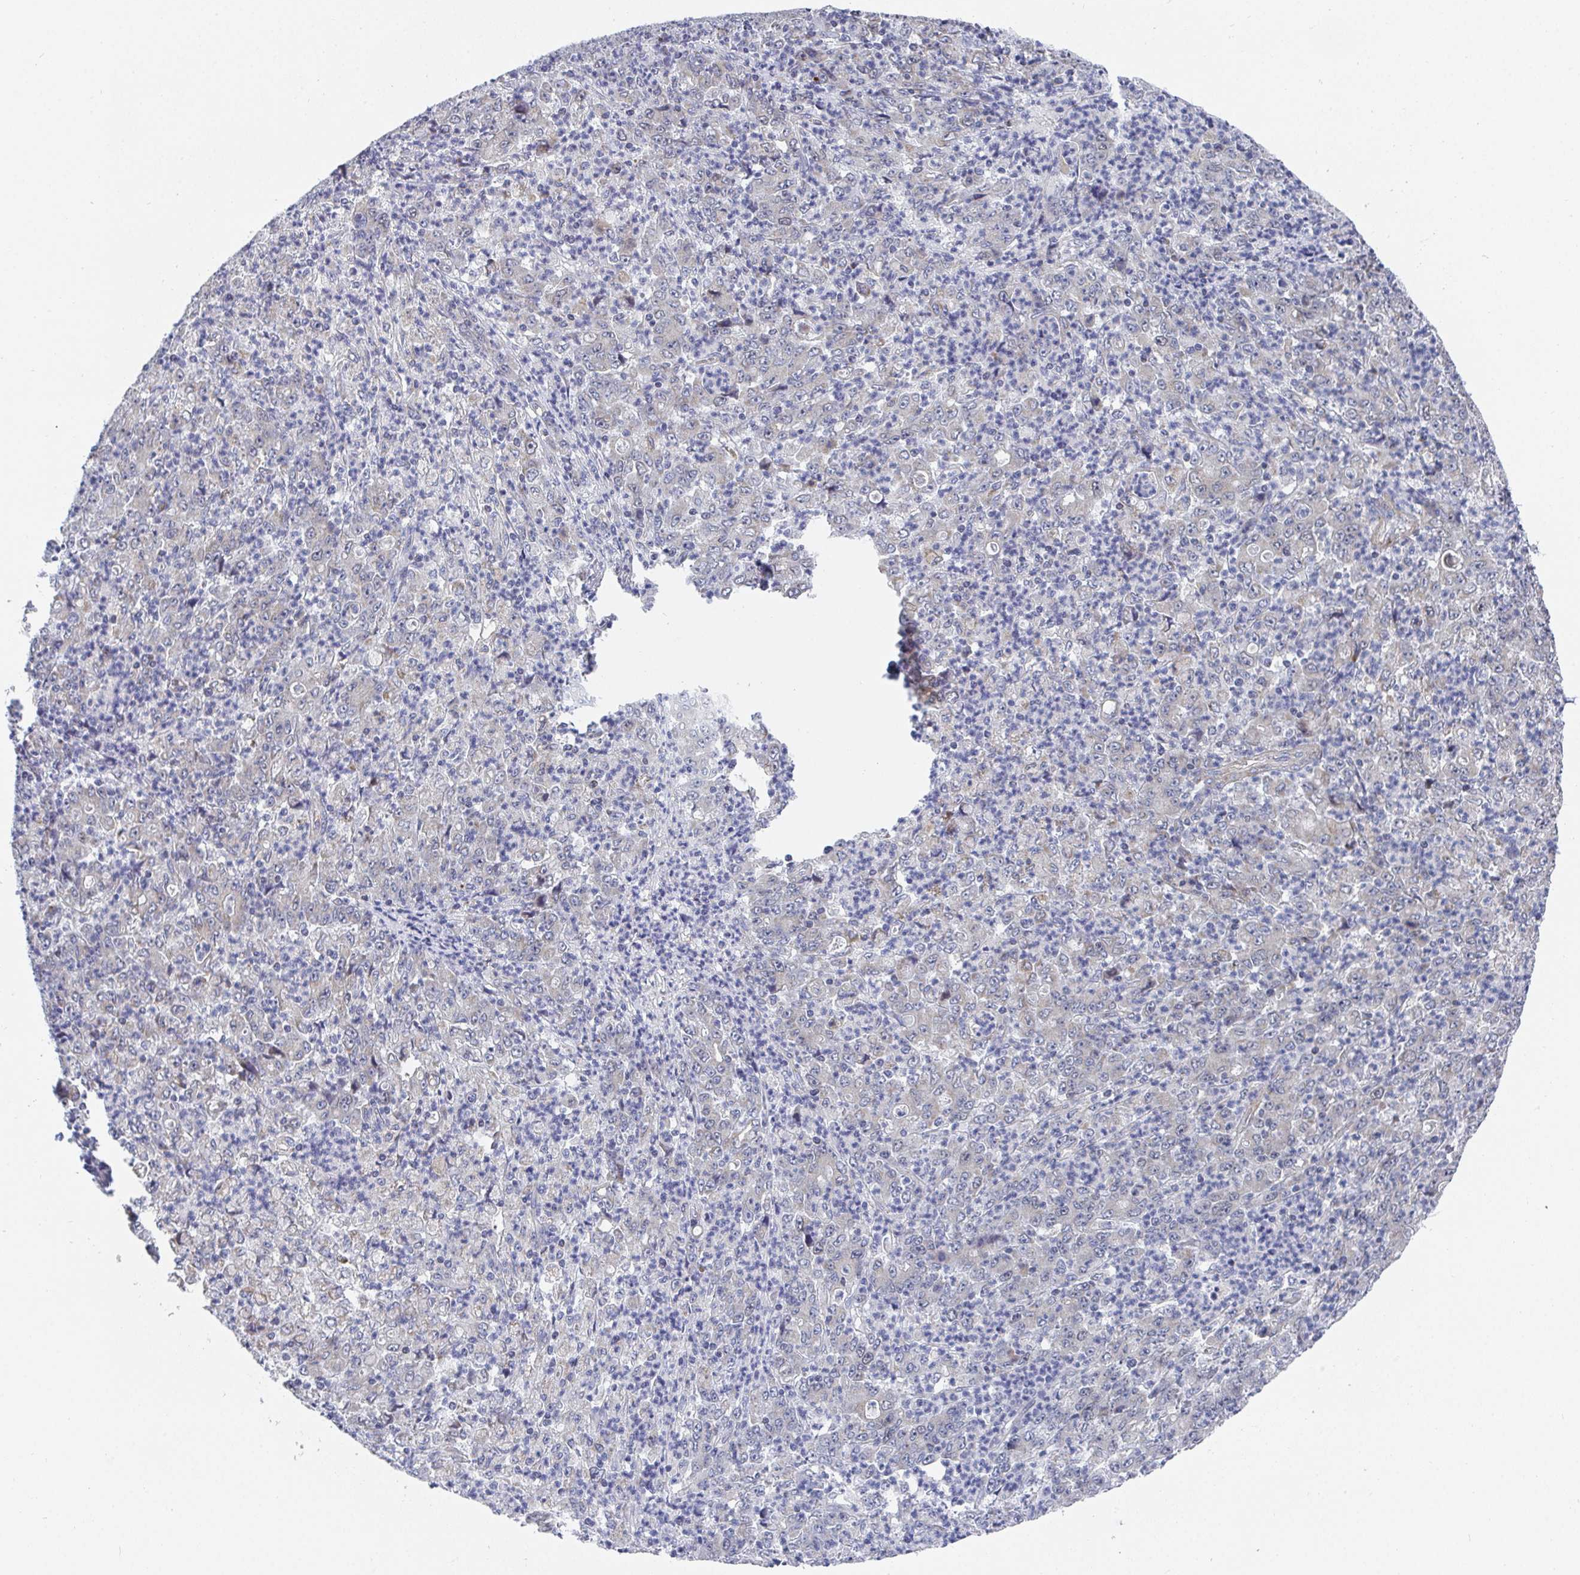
{"staining": {"intensity": "negative", "quantity": "none", "location": "none"}, "tissue": "stomach cancer", "cell_type": "Tumor cells", "image_type": "cancer", "snomed": [{"axis": "morphology", "description": "Adenocarcinoma, NOS"}, {"axis": "topography", "description": "Stomach, lower"}], "caption": "Immunohistochemistry (IHC) image of neoplastic tissue: human stomach adenocarcinoma stained with DAB (3,3'-diaminobenzidine) reveals no significant protein positivity in tumor cells. (DAB (3,3'-diaminobenzidine) immunohistochemistry with hematoxylin counter stain).", "gene": "ATP5F1C", "patient": {"sex": "female", "age": 71}}